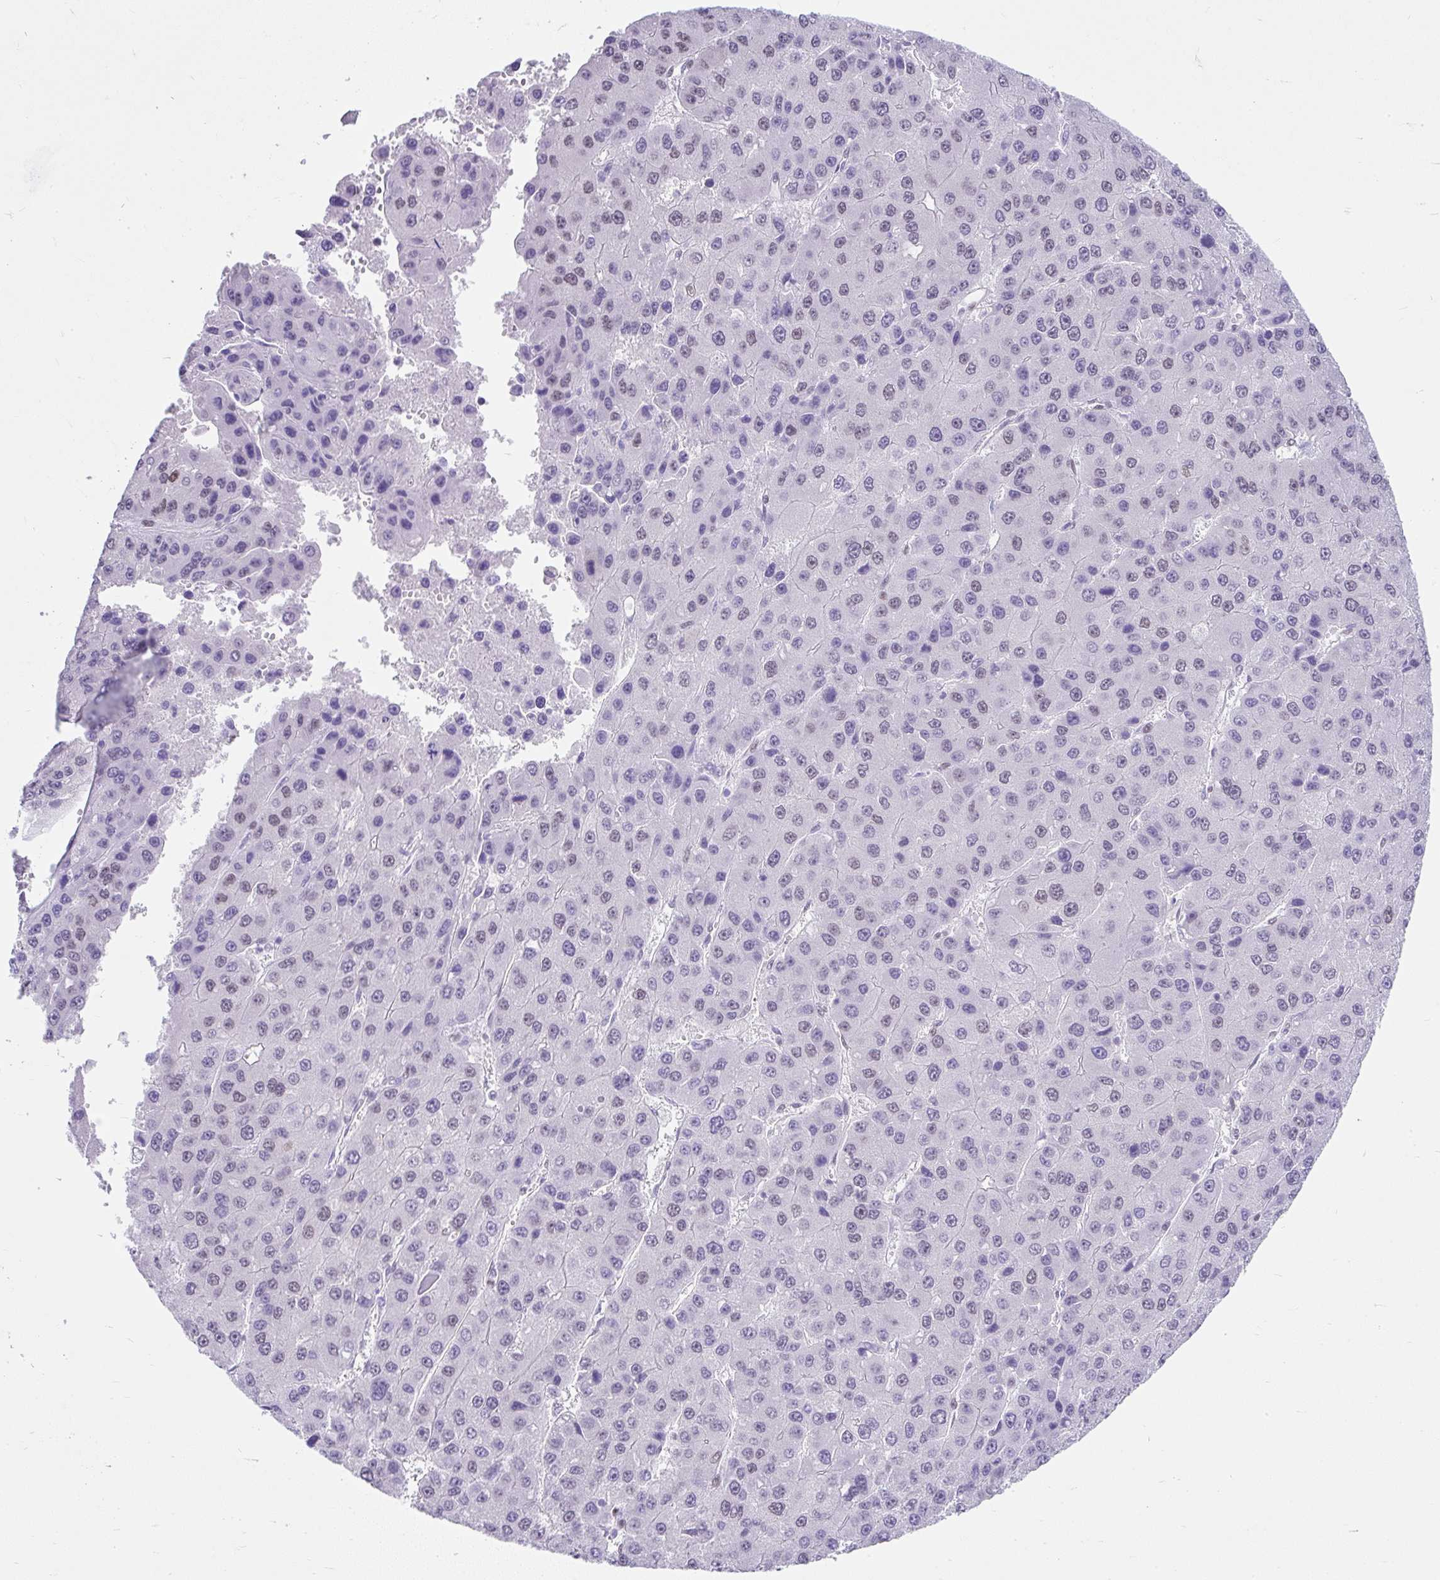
{"staining": {"intensity": "negative", "quantity": "none", "location": "none"}, "tissue": "liver cancer", "cell_type": "Tumor cells", "image_type": "cancer", "snomed": [{"axis": "morphology", "description": "Carcinoma, Hepatocellular, NOS"}, {"axis": "topography", "description": "Liver"}], "caption": "This is an immunohistochemistry (IHC) image of human liver cancer. There is no expression in tumor cells.", "gene": "PLCXD2", "patient": {"sex": "female", "age": 73}}